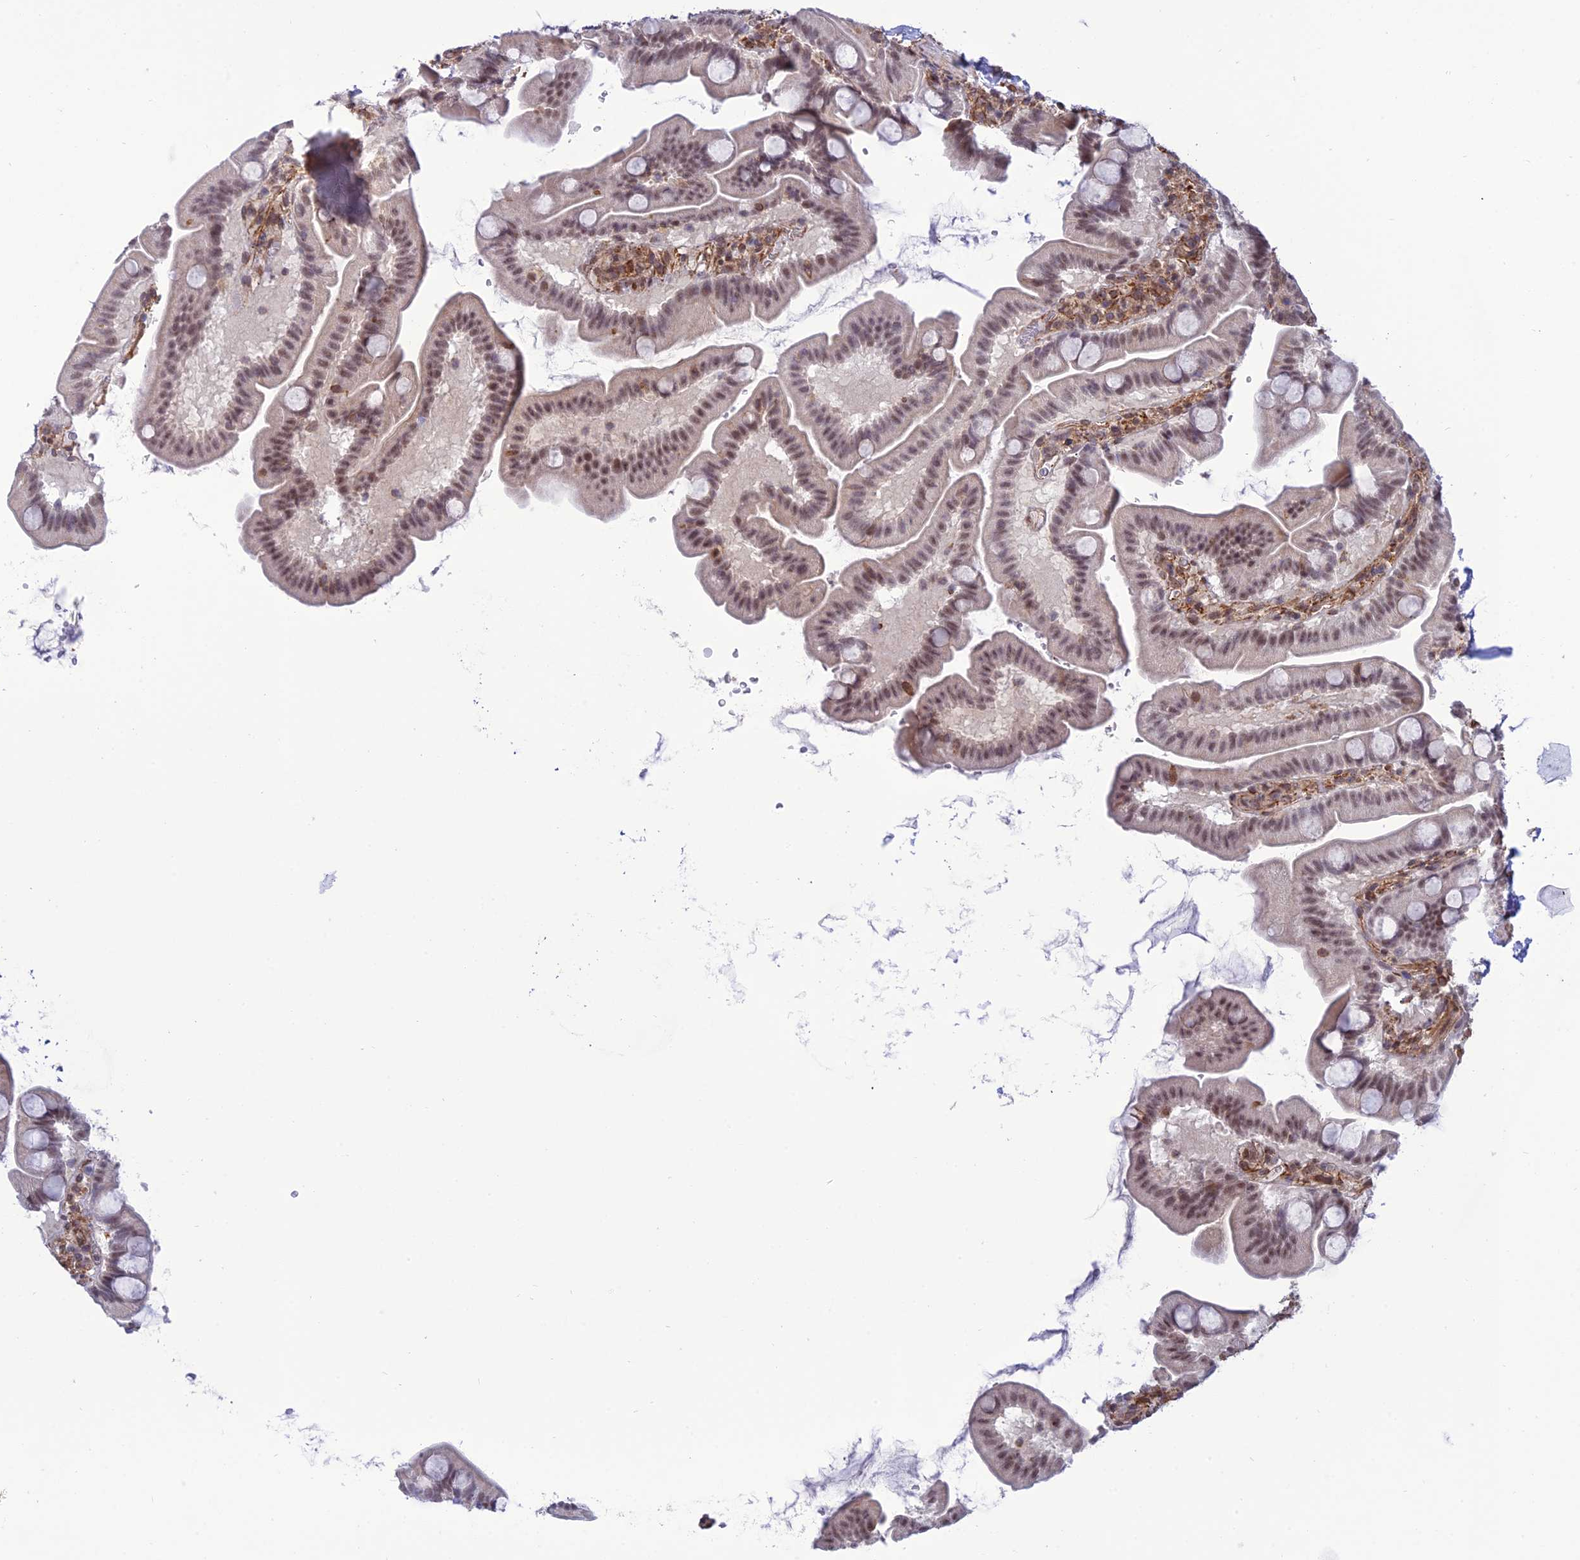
{"staining": {"intensity": "moderate", "quantity": "25%-75%", "location": "cytoplasmic/membranous,nuclear"}, "tissue": "small intestine", "cell_type": "Glandular cells", "image_type": "normal", "snomed": [{"axis": "morphology", "description": "Normal tissue, NOS"}, {"axis": "topography", "description": "Small intestine"}], "caption": "IHC (DAB) staining of unremarkable human small intestine shows moderate cytoplasmic/membranous,nuclear protein expression in approximately 25%-75% of glandular cells.", "gene": "PAGR1", "patient": {"sex": "female", "age": 68}}